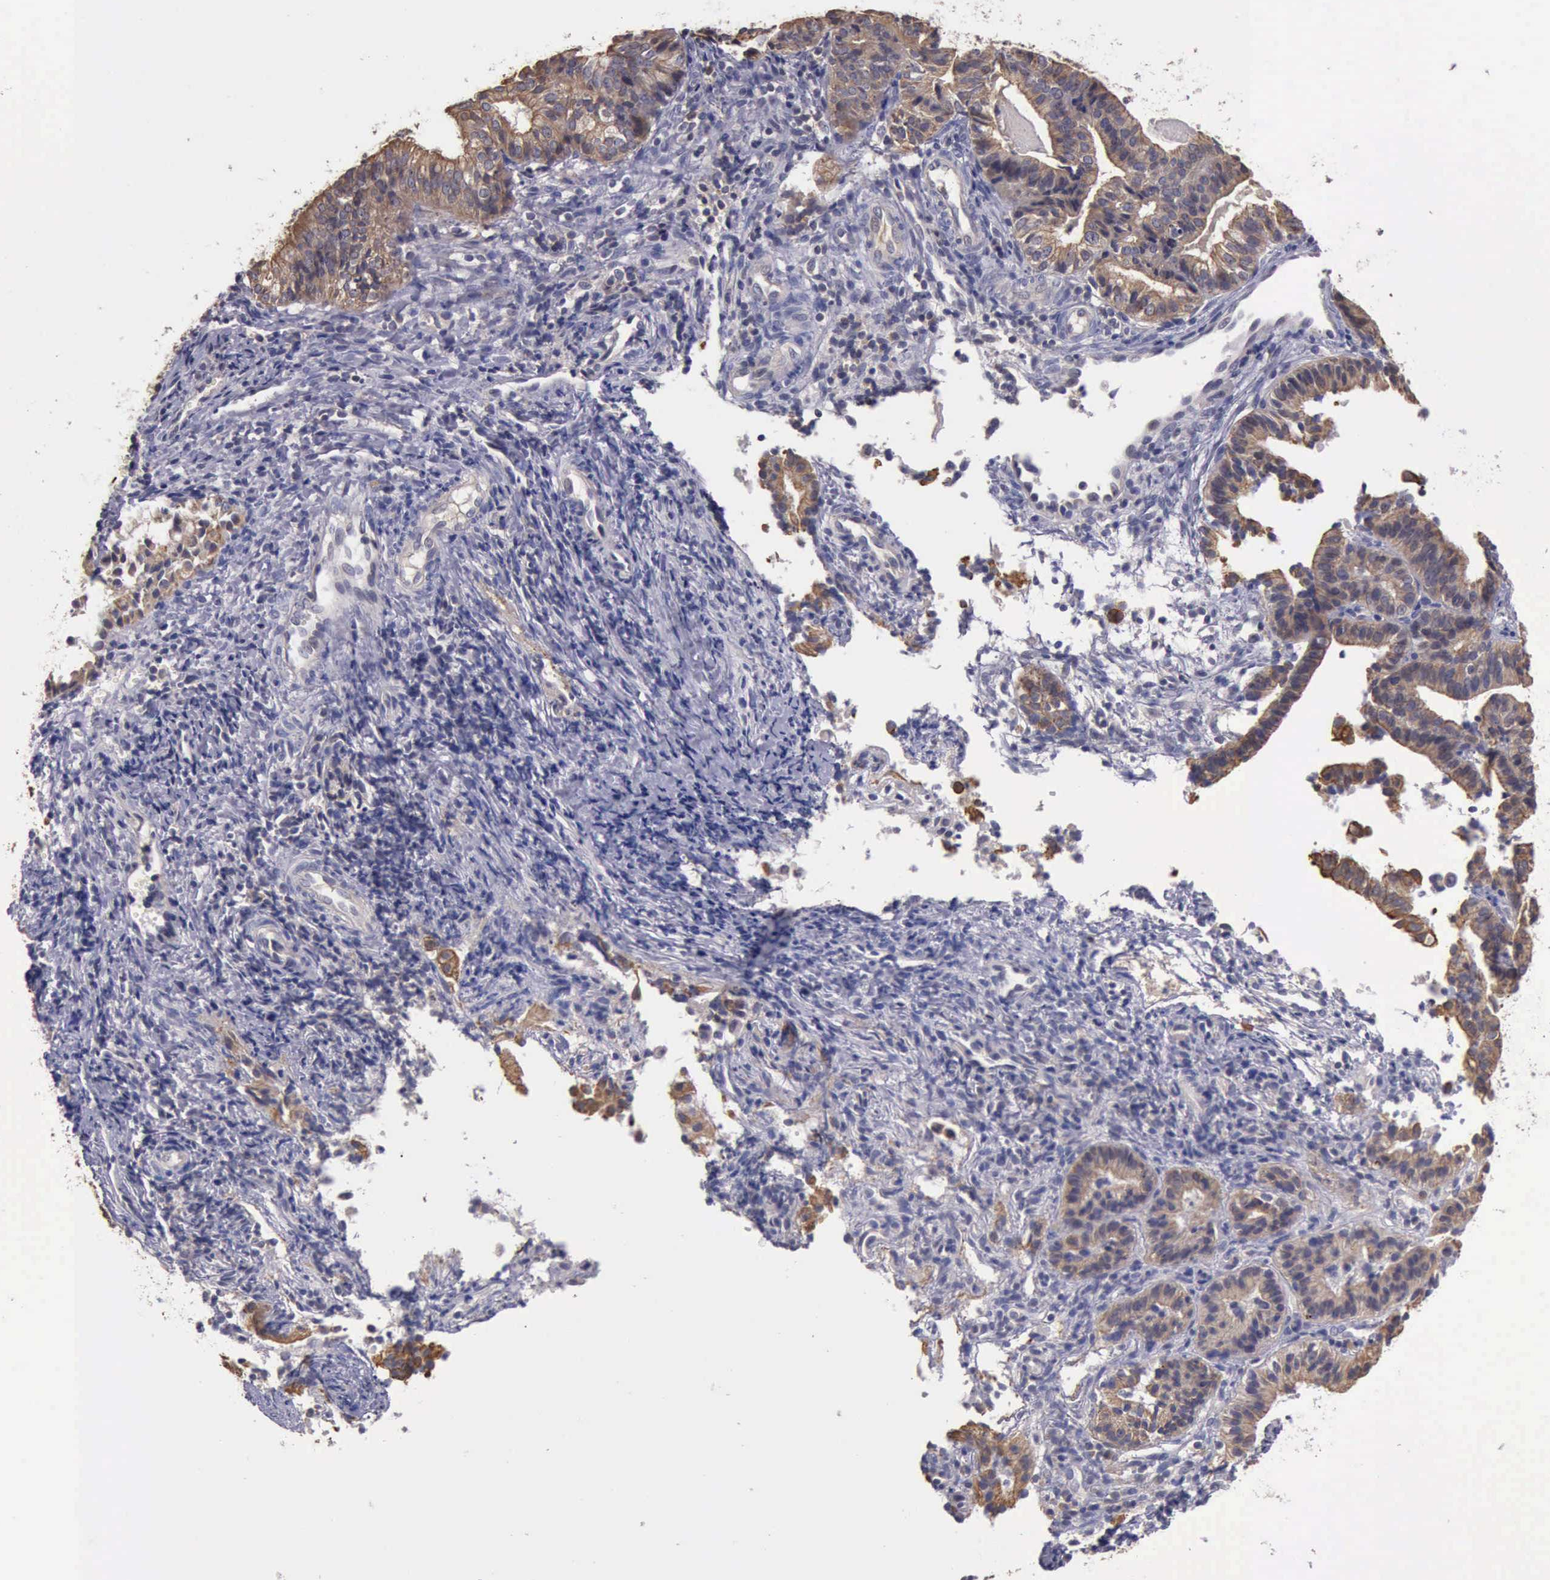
{"staining": {"intensity": "weak", "quantity": ">75%", "location": "cytoplasmic/membranous"}, "tissue": "cervical cancer", "cell_type": "Tumor cells", "image_type": "cancer", "snomed": [{"axis": "morphology", "description": "Adenocarcinoma, NOS"}, {"axis": "topography", "description": "Cervix"}], "caption": "A brown stain highlights weak cytoplasmic/membranous staining of a protein in human cervical cancer tumor cells.", "gene": "RAB39B", "patient": {"sex": "female", "age": 60}}